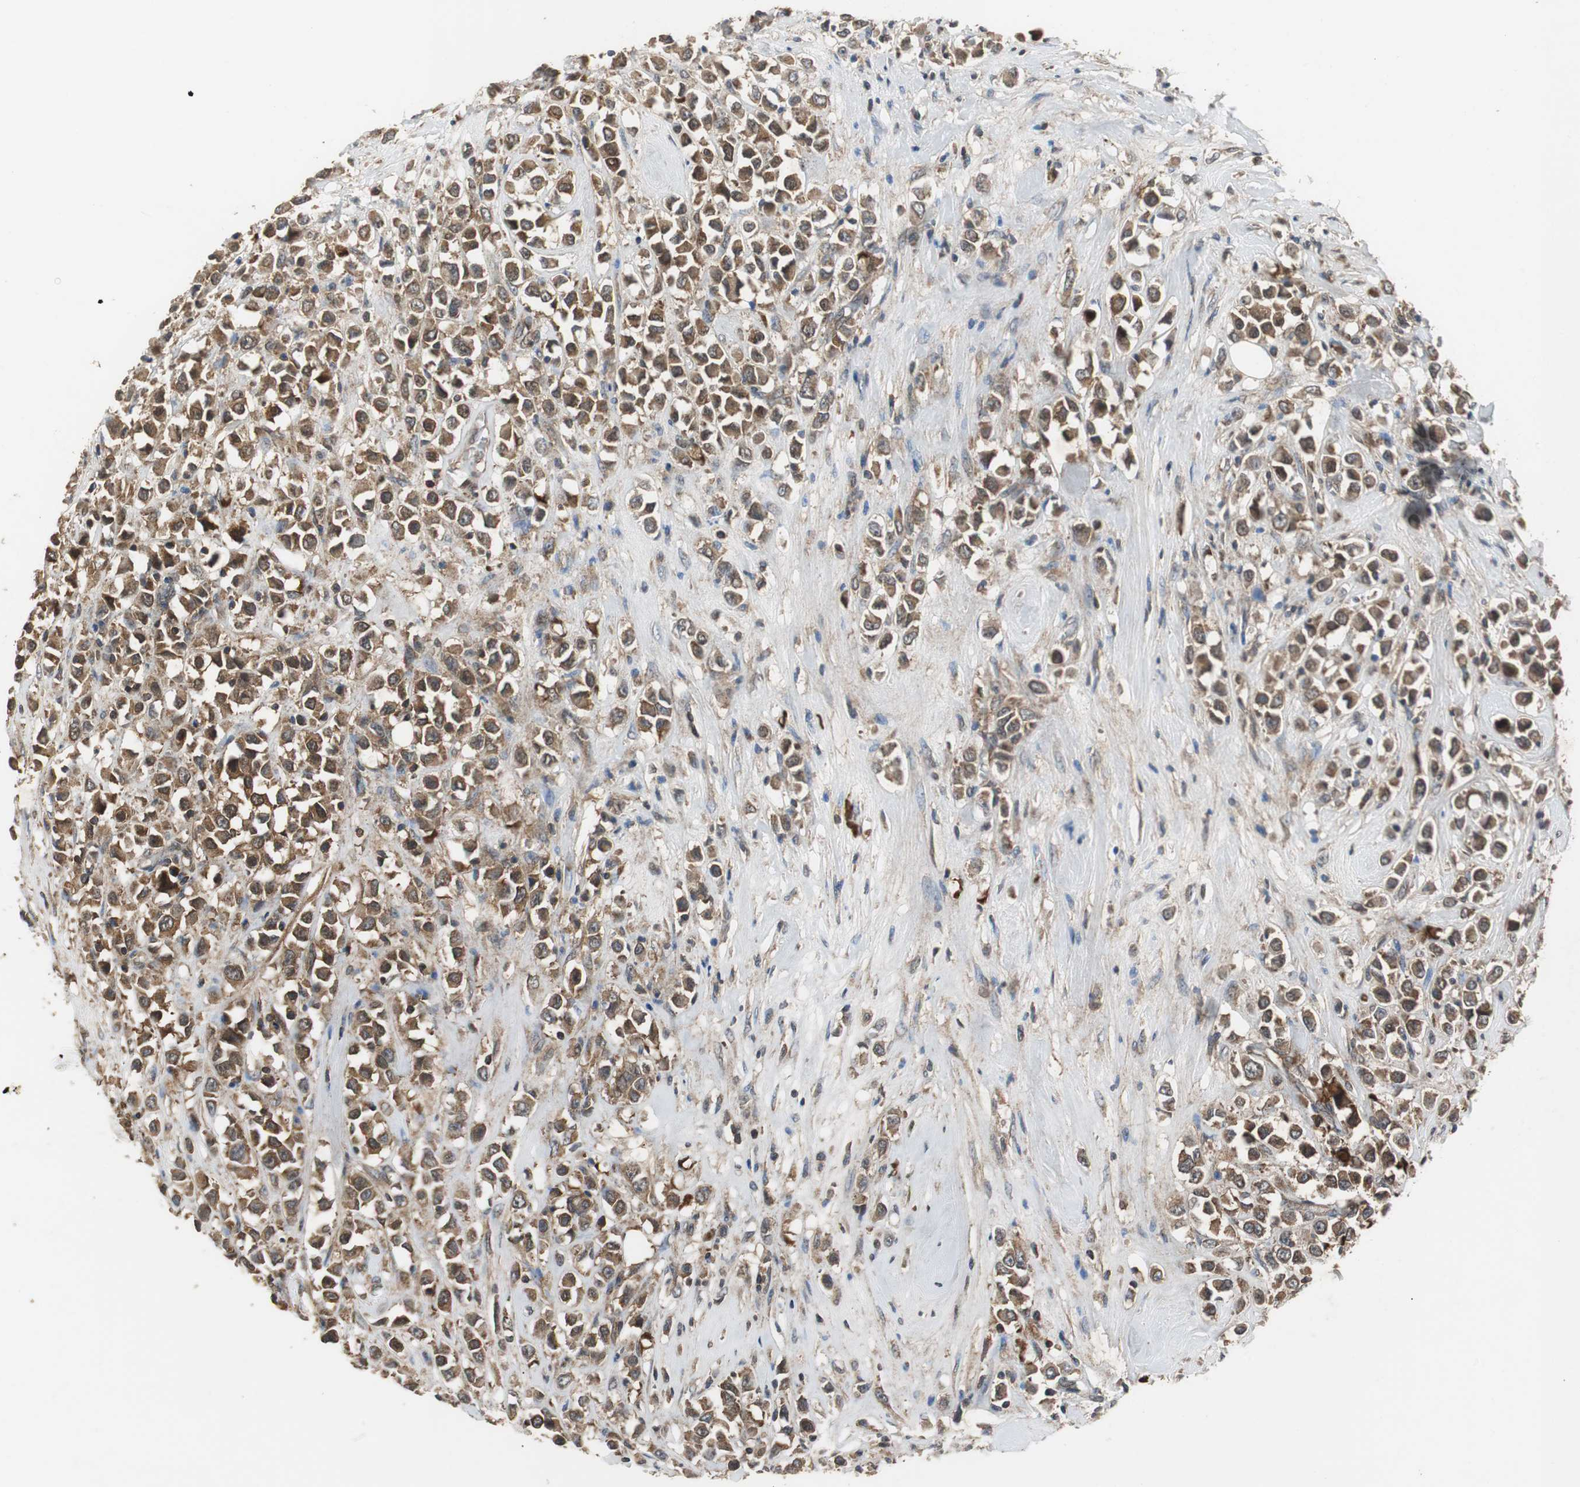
{"staining": {"intensity": "moderate", "quantity": ">75%", "location": "cytoplasmic/membranous"}, "tissue": "breast cancer", "cell_type": "Tumor cells", "image_type": "cancer", "snomed": [{"axis": "morphology", "description": "Duct carcinoma"}, {"axis": "topography", "description": "Breast"}], "caption": "This is an image of IHC staining of intraductal carcinoma (breast), which shows moderate positivity in the cytoplasmic/membranous of tumor cells.", "gene": "VBP1", "patient": {"sex": "female", "age": 61}}